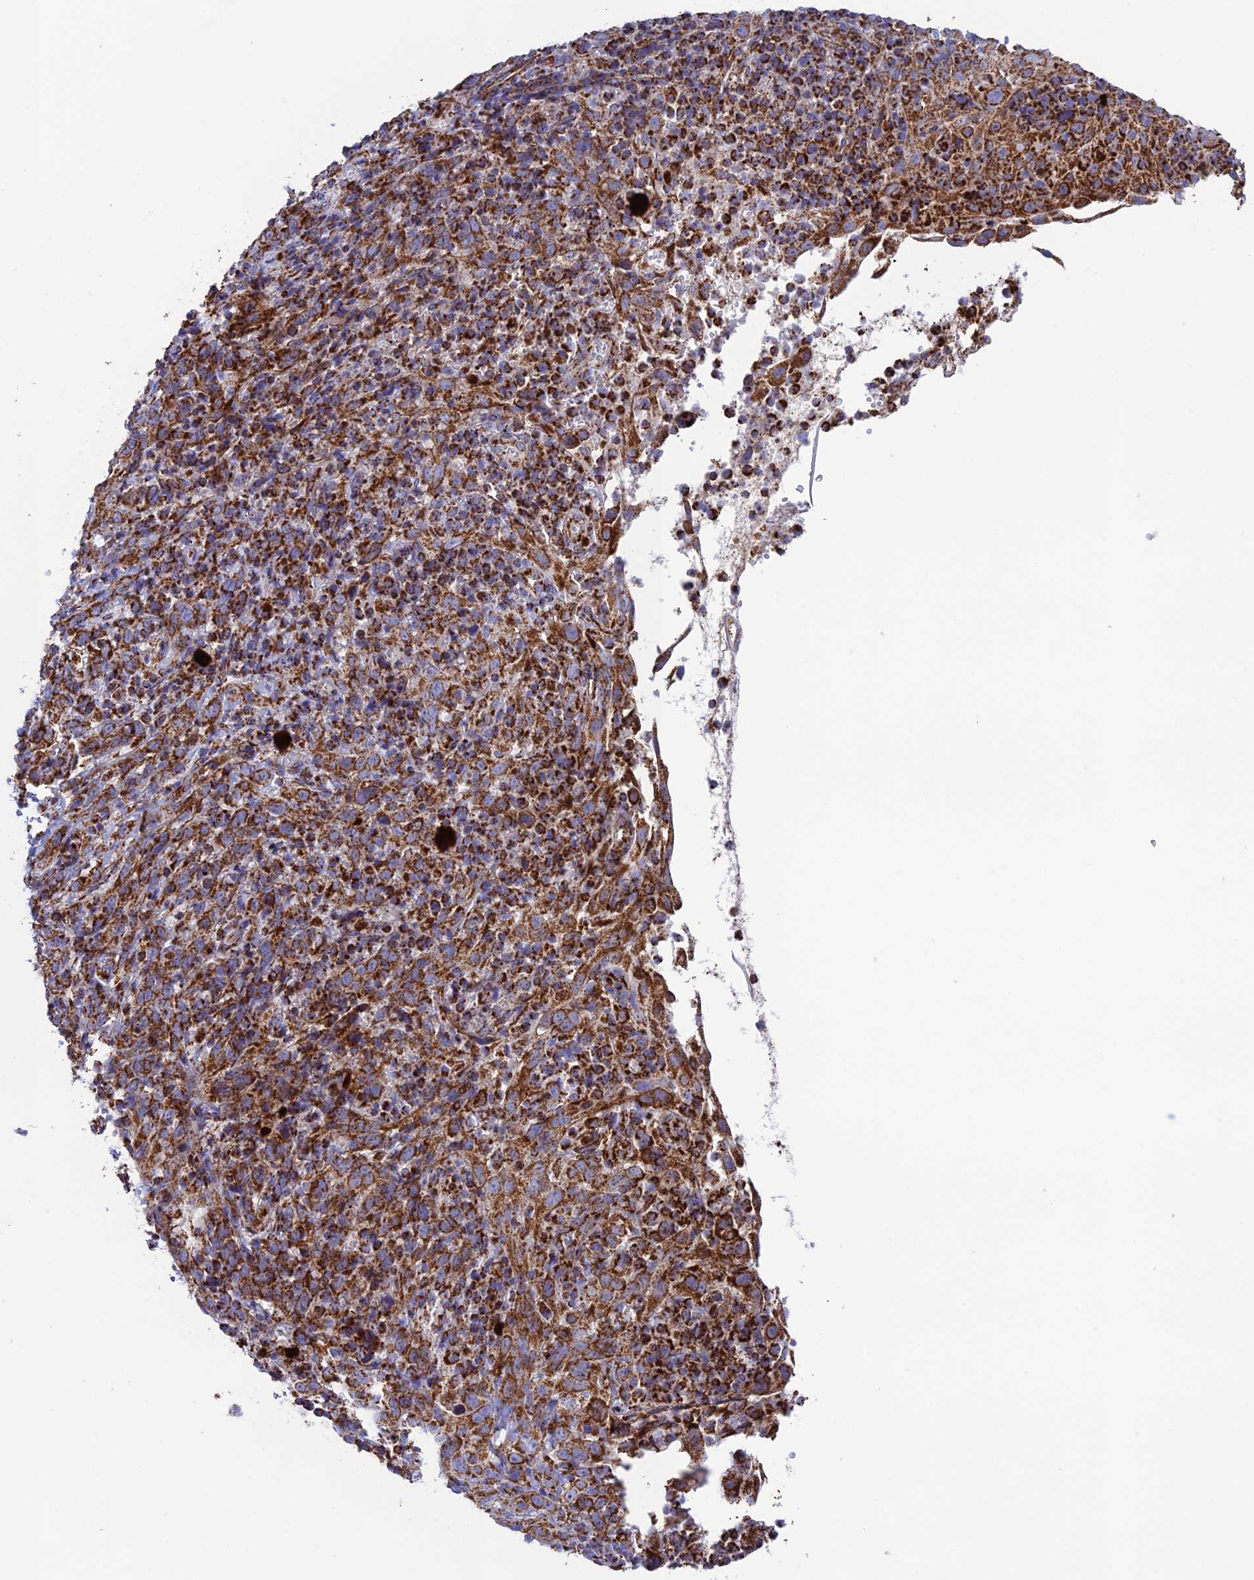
{"staining": {"intensity": "strong", "quantity": ">75%", "location": "cytoplasmic/membranous"}, "tissue": "cervical cancer", "cell_type": "Tumor cells", "image_type": "cancer", "snomed": [{"axis": "morphology", "description": "Squamous cell carcinoma, NOS"}, {"axis": "topography", "description": "Cervix"}], "caption": "Immunohistochemical staining of human squamous cell carcinoma (cervical) displays high levels of strong cytoplasmic/membranous protein positivity in approximately >75% of tumor cells. (Brightfield microscopy of DAB IHC at high magnification).", "gene": "CHCHD3", "patient": {"sex": "female", "age": 46}}